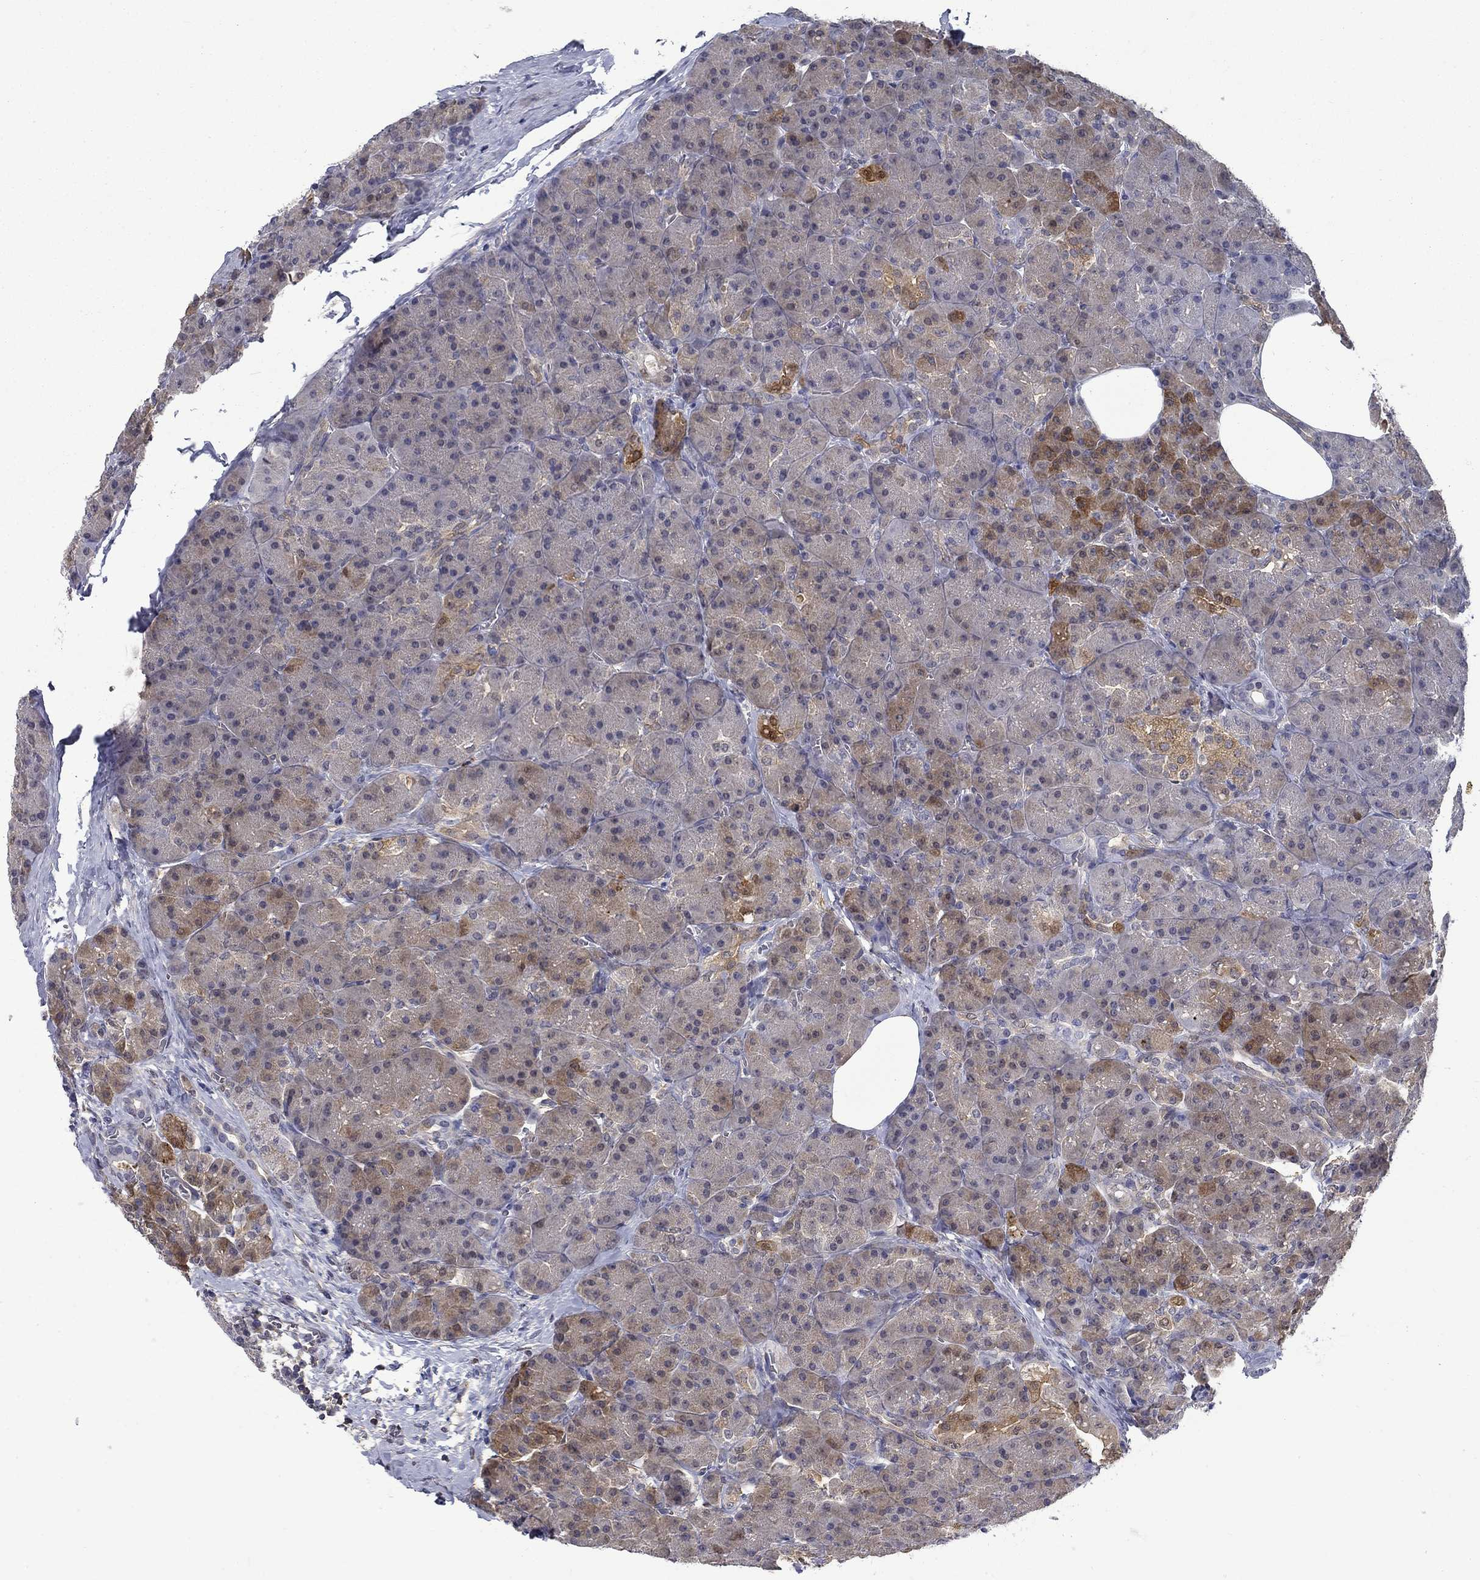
{"staining": {"intensity": "strong", "quantity": "<25%", "location": "cytoplasmic/membranous,nuclear"}, "tissue": "pancreas", "cell_type": "Exocrine glandular cells", "image_type": "normal", "snomed": [{"axis": "morphology", "description": "Normal tissue, NOS"}, {"axis": "topography", "description": "Pancreas"}], "caption": "A photomicrograph showing strong cytoplasmic/membranous,nuclear positivity in approximately <25% of exocrine glandular cells in unremarkable pancreas, as visualized by brown immunohistochemical staining.", "gene": "PCBP2", "patient": {"sex": "male", "age": 57}}